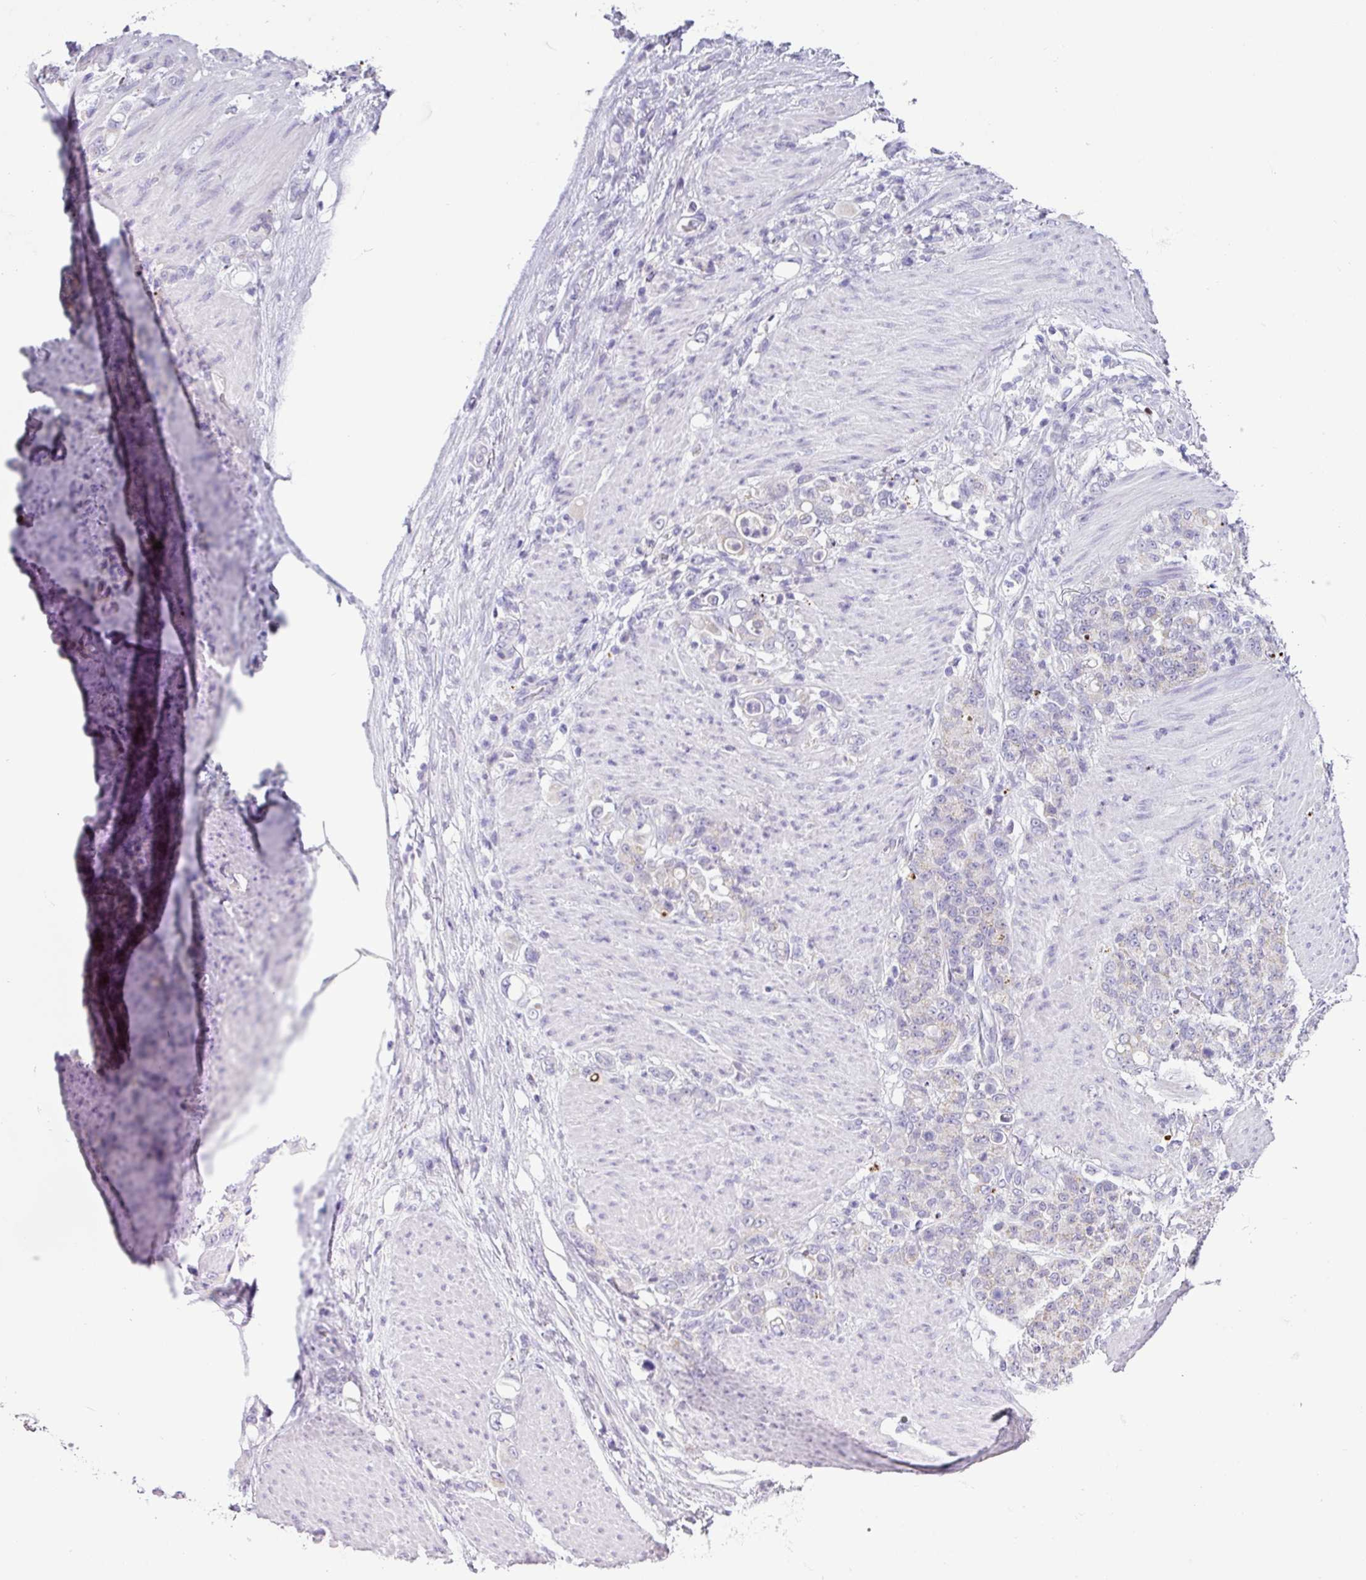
{"staining": {"intensity": "negative", "quantity": "none", "location": "none"}, "tissue": "stomach cancer", "cell_type": "Tumor cells", "image_type": "cancer", "snomed": [{"axis": "morphology", "description": "Adenocarcinoma, NOS"}, {"axis": "topography", "description": "Stomach"}], "caption": "High power microscopy image of an immunohistochemistry (IHC) histopathology image of stomach cancer, revealing no significant staining in tumor cells.", "gene": "HMCN2", "patient": {"sex": "female", "age": 79}}